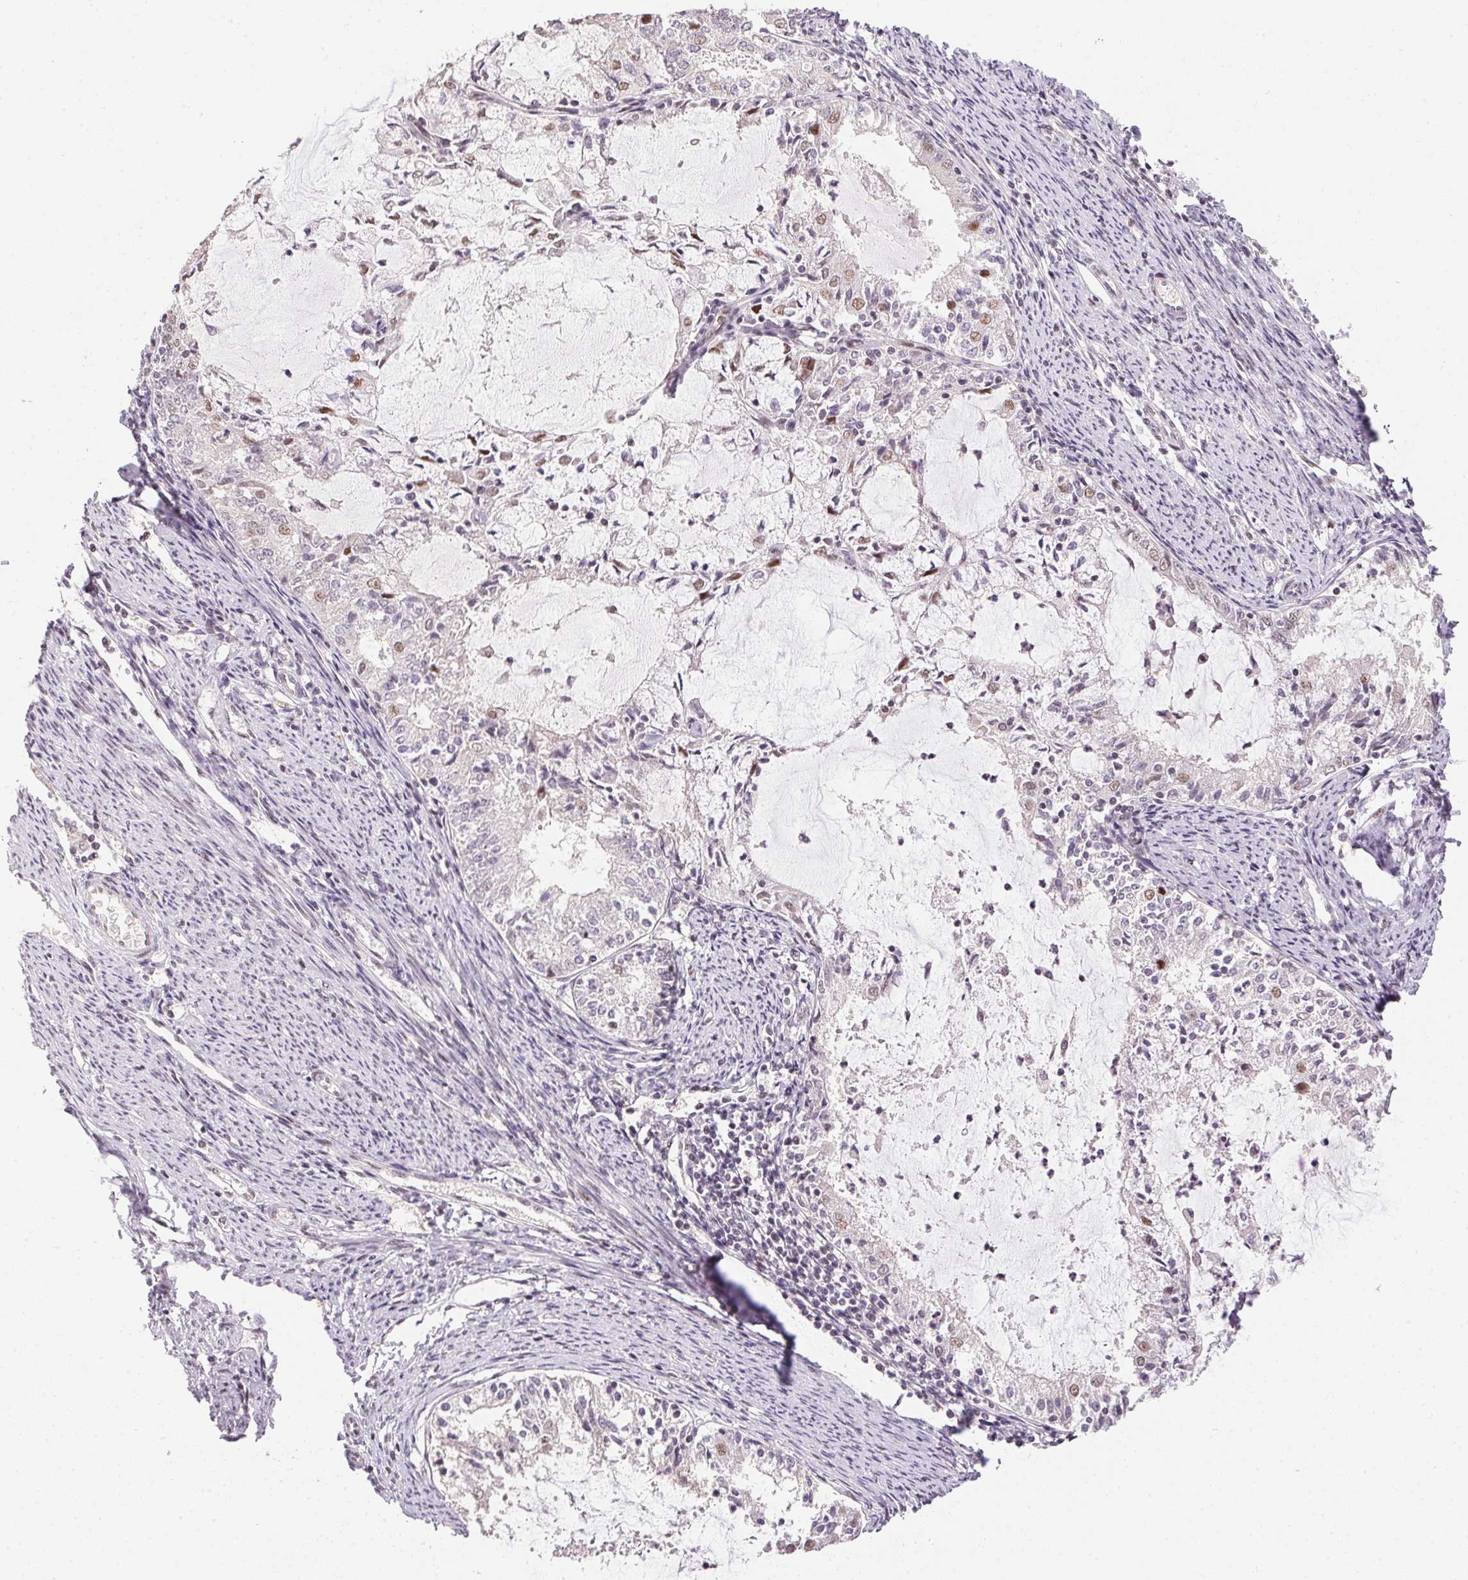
{"staining": {"intensity": "moderate", "quantity": "<25%", "location": "nuclear"}, "tissue": "endometrial cancer", "cell_type": "Tumor cells", "image_type": "cancer", "snomed": [{"axis": "morphology", "description": "Adenocarcinoma, NOS"}, {"axis": "topography", "description": "Endometrium"}], "caption": "Protein expression analysis of adenocarcinoma (endometrial) displays moderate nuclear staining in about <25% of tumor cells.", "gene": "KDM4D", "patient": {"sex": "female", "age": 57}}